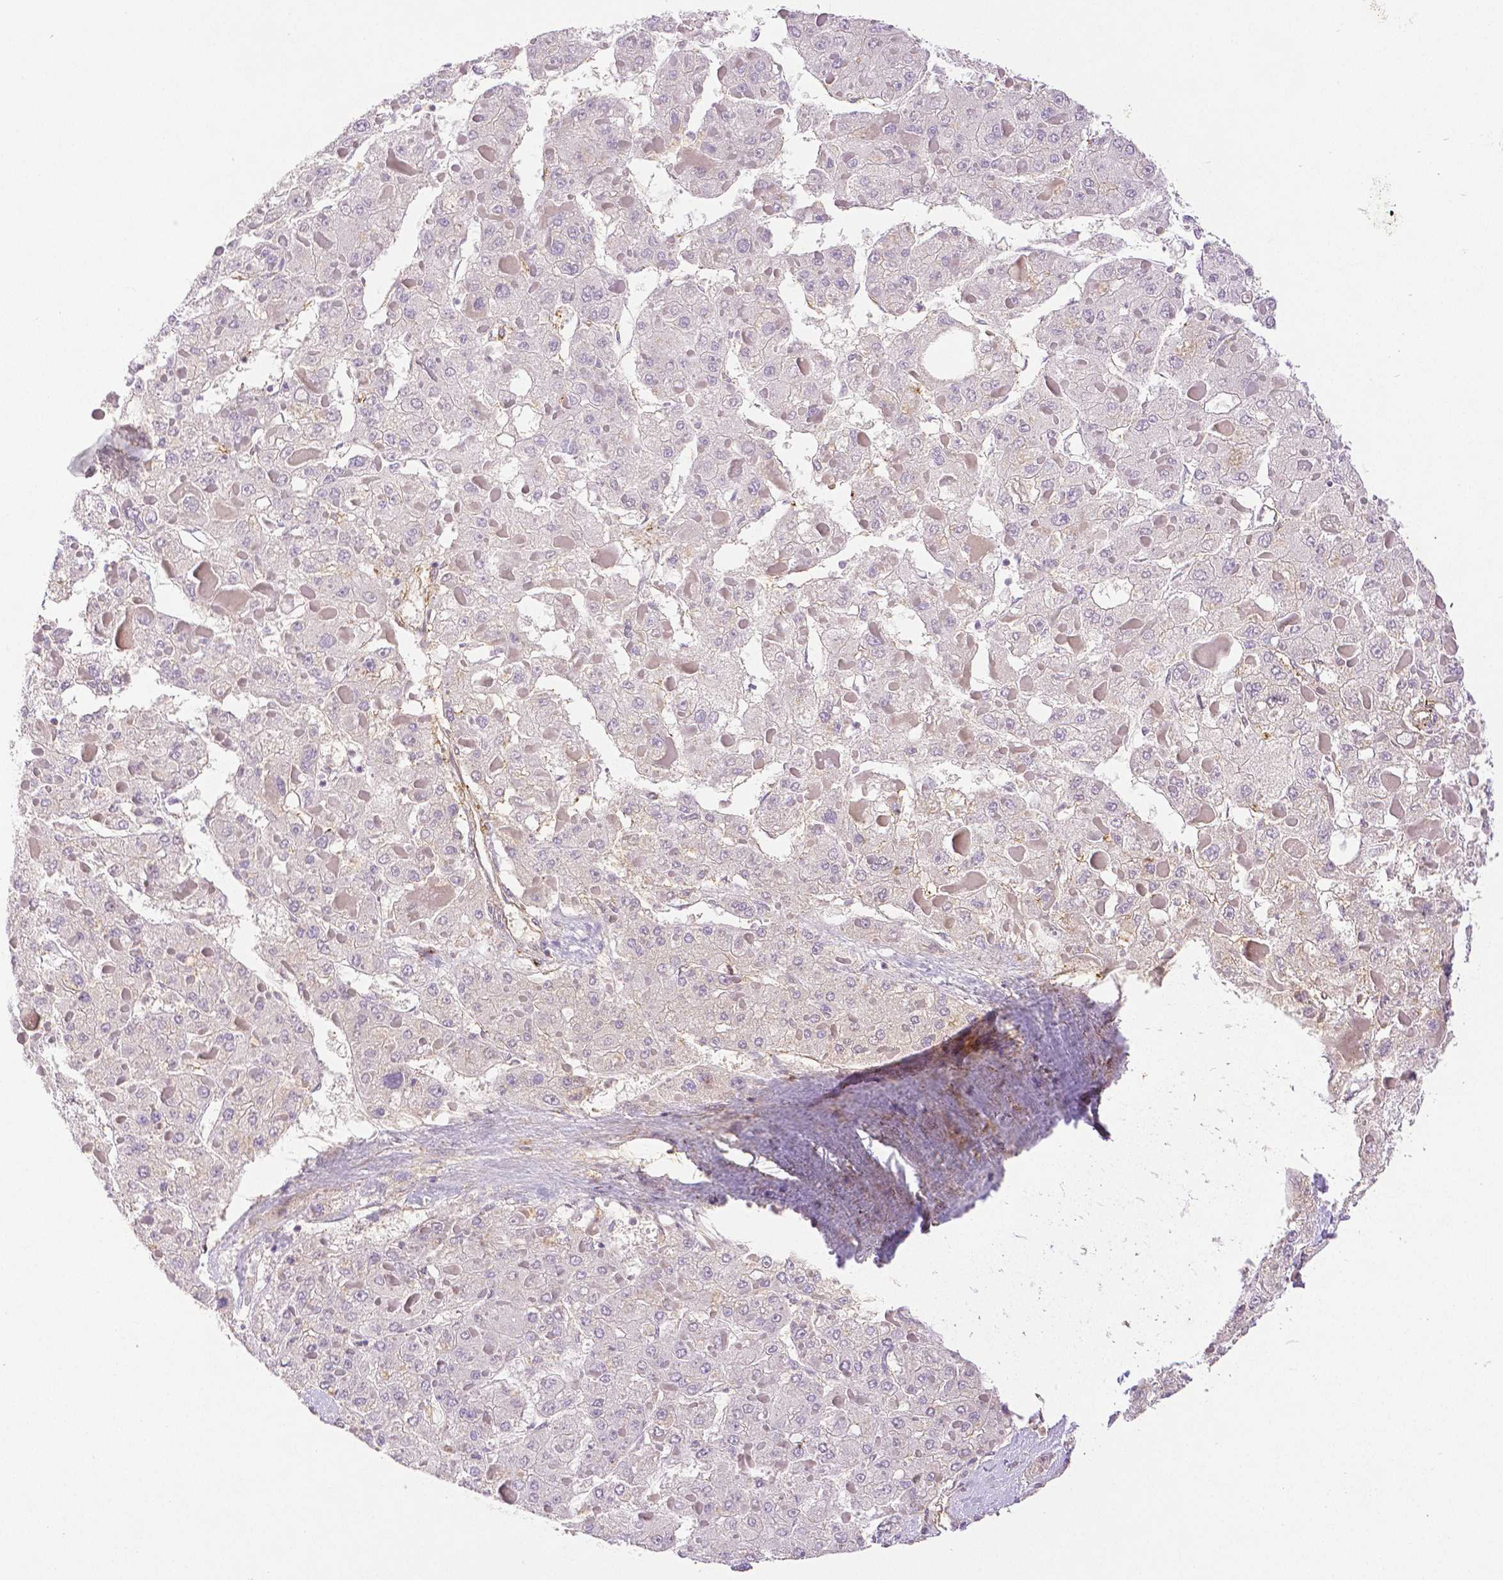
{"staining": {"intensity": "negative", "quantity": "none", "location": "none"}, "tissue": "liver cancer", "cell_type": "Tumor cells", "image_type": "cancer", "snomed": [{"axis": "morphology", "description": "Carcinoma, Hepatocellular, NOS"}, {"axis": "topography", "description": "Liver"}], "caption": "Immunohistochemistry (IHC) image of human liver hepatocellular carcinoma stained for a protein (brown), which shows no positivity in tumor cells. (DAB (3,3'-diaminobenzidine) IHC visualized using brightfield microscopy, high magnification).", "gene": "THY1", "patient": {"sex": "female", "age": 73}}